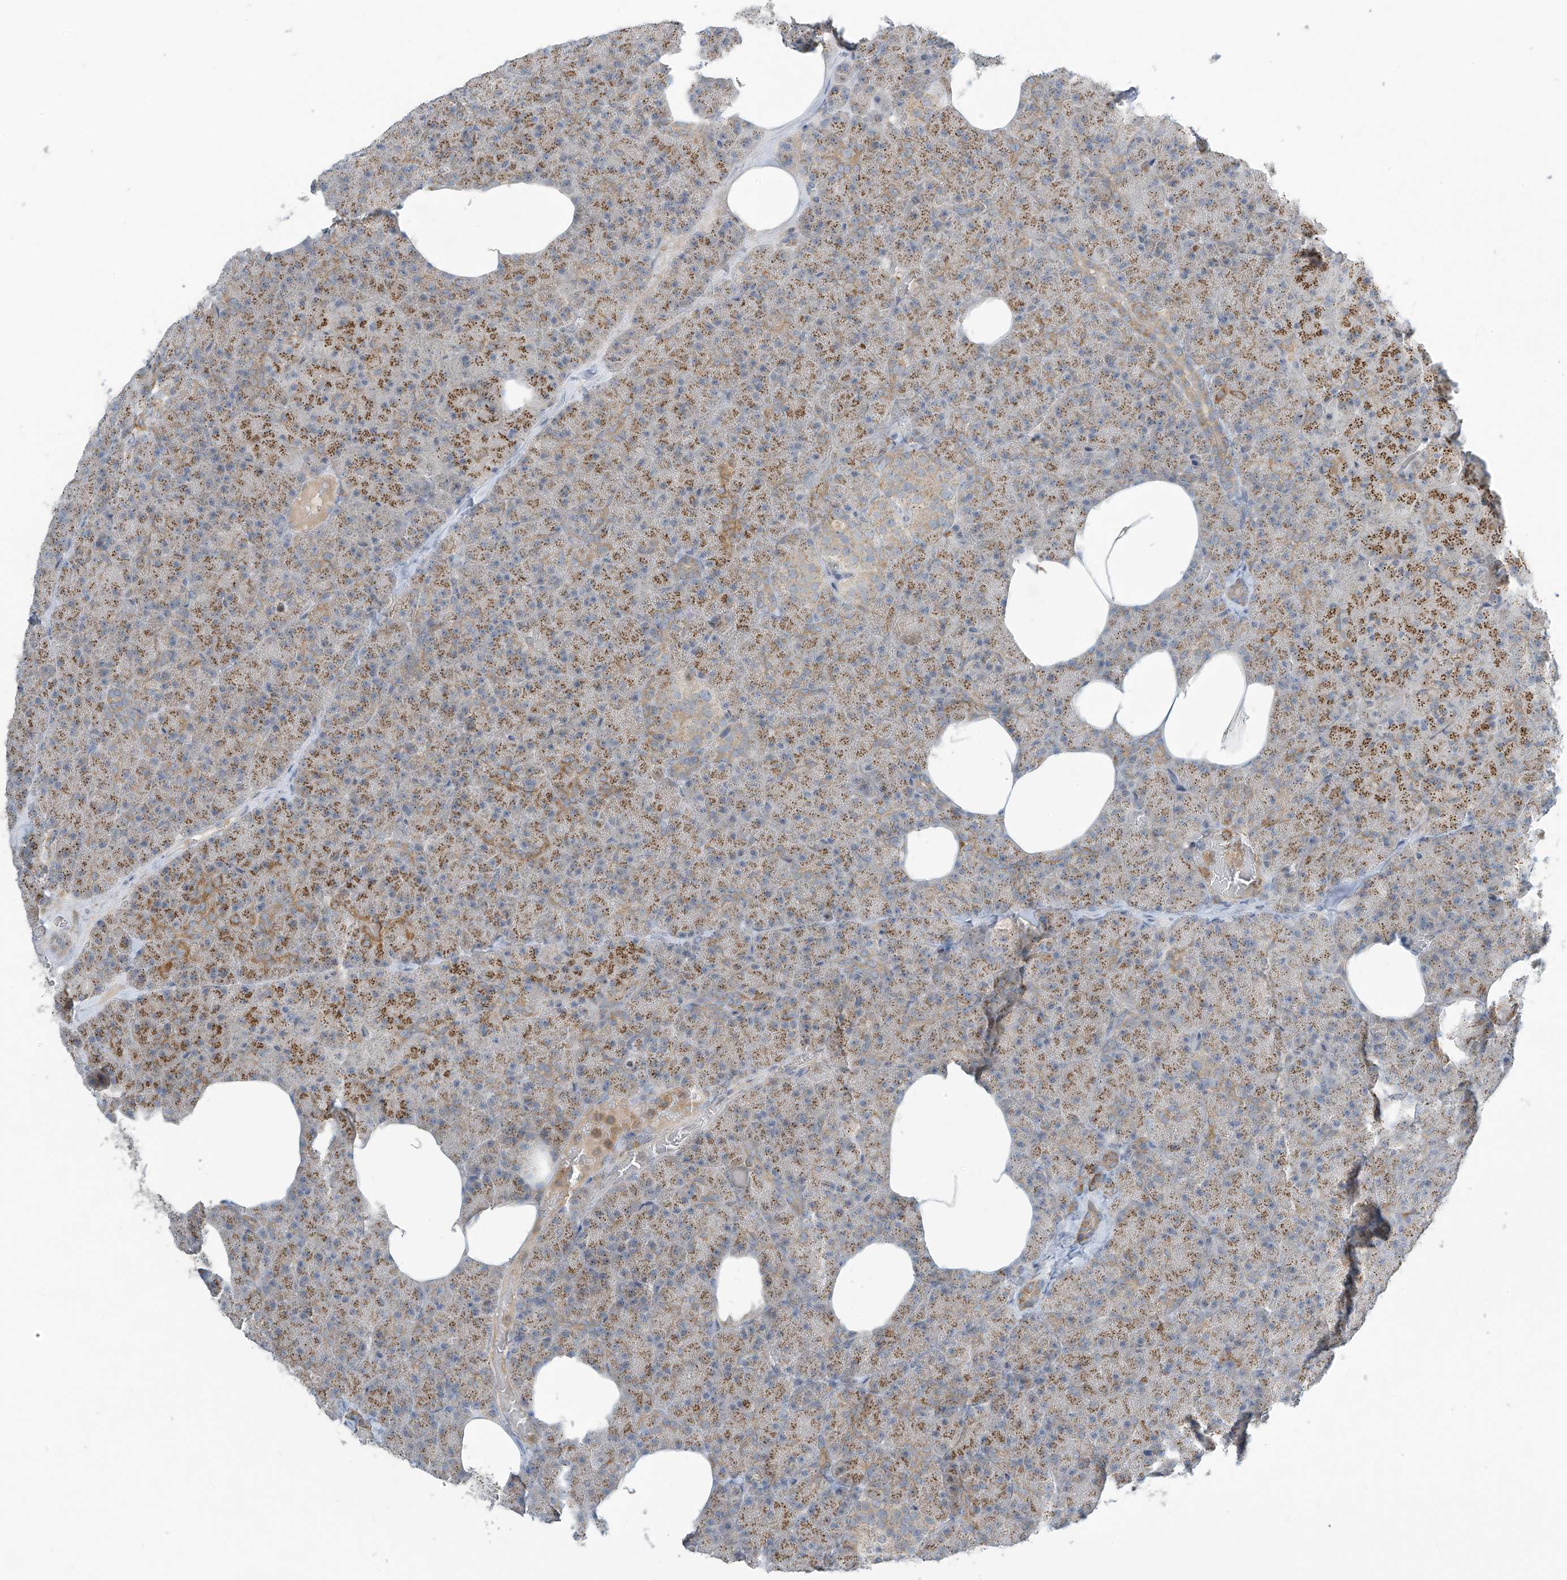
{"staining": {"intensity": "moderate", "quantity": ">75%", "location": "cytoplasmic/membranous"}, "tissue": "pancreas", "cell_type": "Exocrine glandular cells", "image_type": "normal", "snomed": [{"axis": "morphology", "description": "Normal tissue, NOS"}, {"axis": "morphology", "description": "Carcinoid, malignant, NOS"}, {"axis": "topography", "description": "Pancreas"}], "caption": "Brown immunohistochemical staining in benign pancreas exhibits moderate cytoplasmic/membranous staining in approximately >75% of exocrine glandular cells. The staining was performed using DAB, with brown indicating positive protein expression. Nuclei are stained blue with hematoxylin.", "gene": "PARVG", "patient": {"sex": "female", "age": 35}}